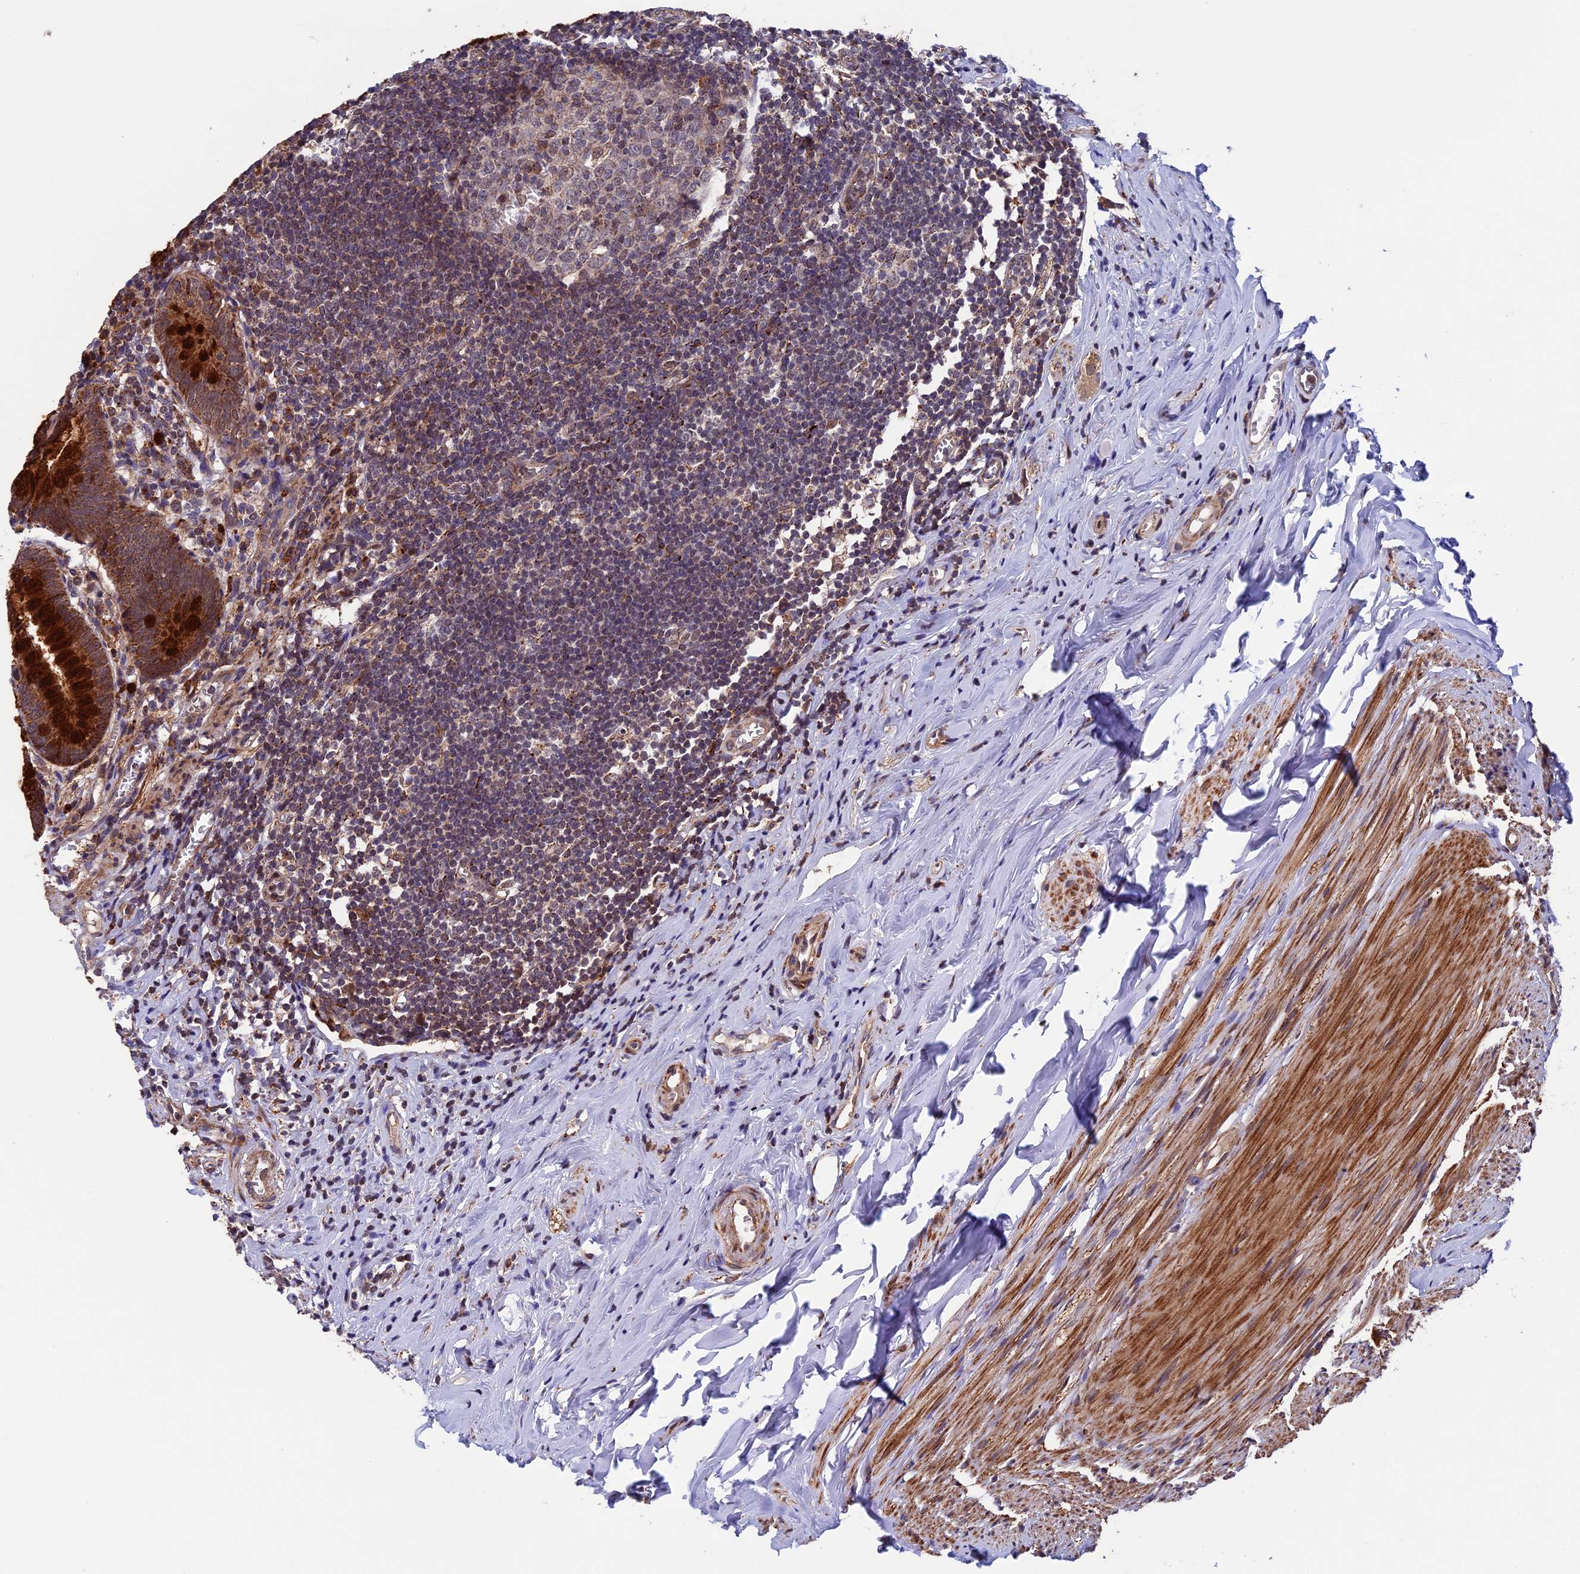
{"staining": {"intensity": "strong", "quantity": ">75%", "location": "cytoplasmic/membranous"}, "tissue": "appendix", "cell_type": "Glandular cells", "image_type": "normal", "snomed": [{"axis": "morphology", "description": "Normal tissue, NOS"}, {"axis": "topography", "description": "Appendix"}], "caption": "Immunohistochemical staining of unremarkable human appendix demonstrates >75% levels of strong cytoplasmic/membranous protein positivity in about >75% of glandular cells. Nuclei are stained in blue.", "gene": "RNF17", "patient": {"sex": "female", "age": 51}}